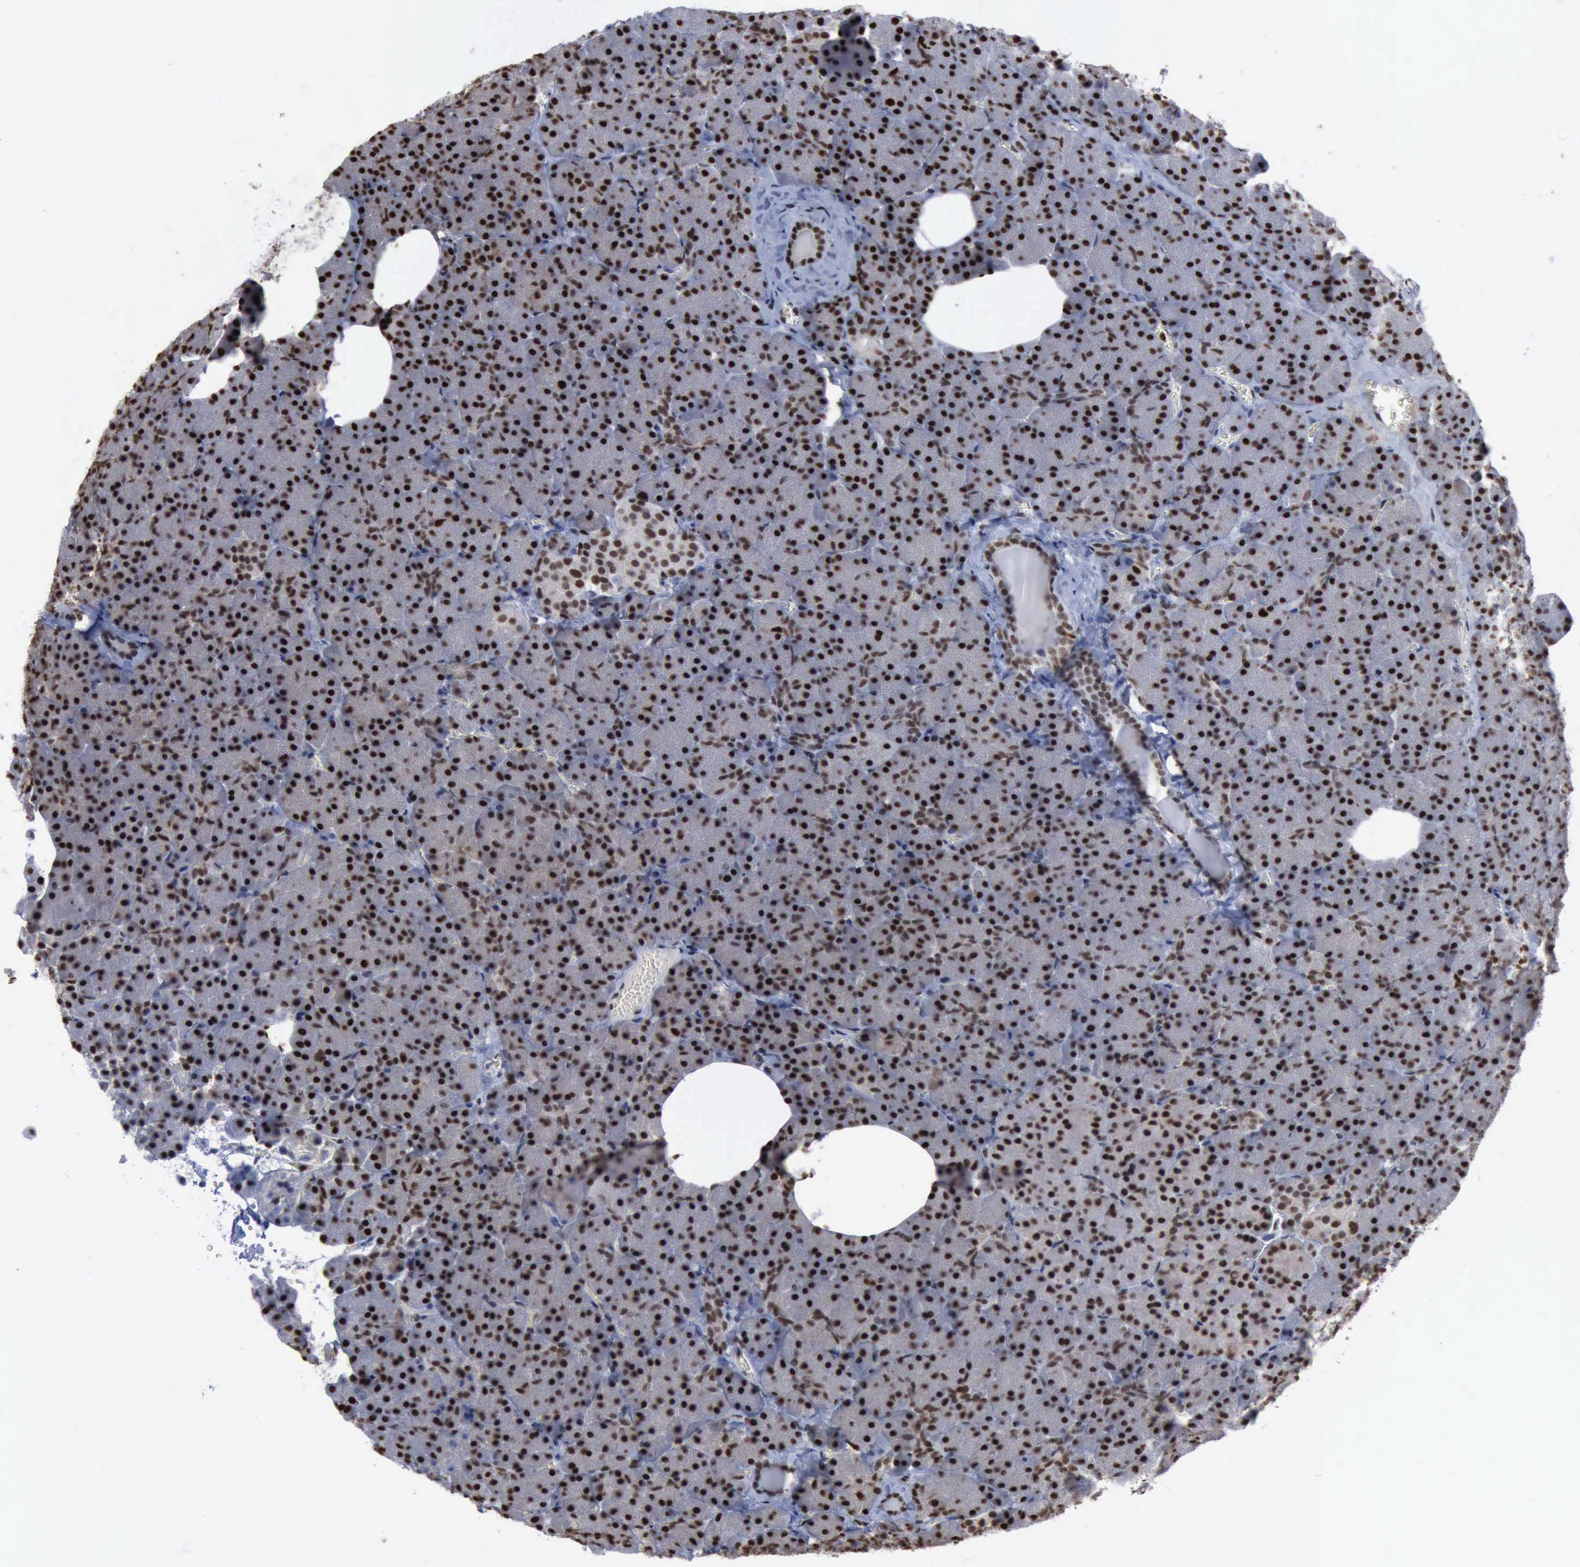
{"staining": {"intensity": "moderate", "quantity": ">75%", "location": "nuclear"}, "tissue": "pancreas", "cell_type": "Exocrine glandular cells", "image_type": "normal", "snomed": [{"axis": "morphology", "description": "Normal tissue, NOS"}, {"axis": "topography", "description": "Pancreas"}], "caption": "Pancreas stained for a protein shows moderate nuclear positivity in exocrine glandular cells. (IHC, brightfield microscopy, high magnification).", "gene": "PCNA", "patient": {"sex": "female", "age": 35}}